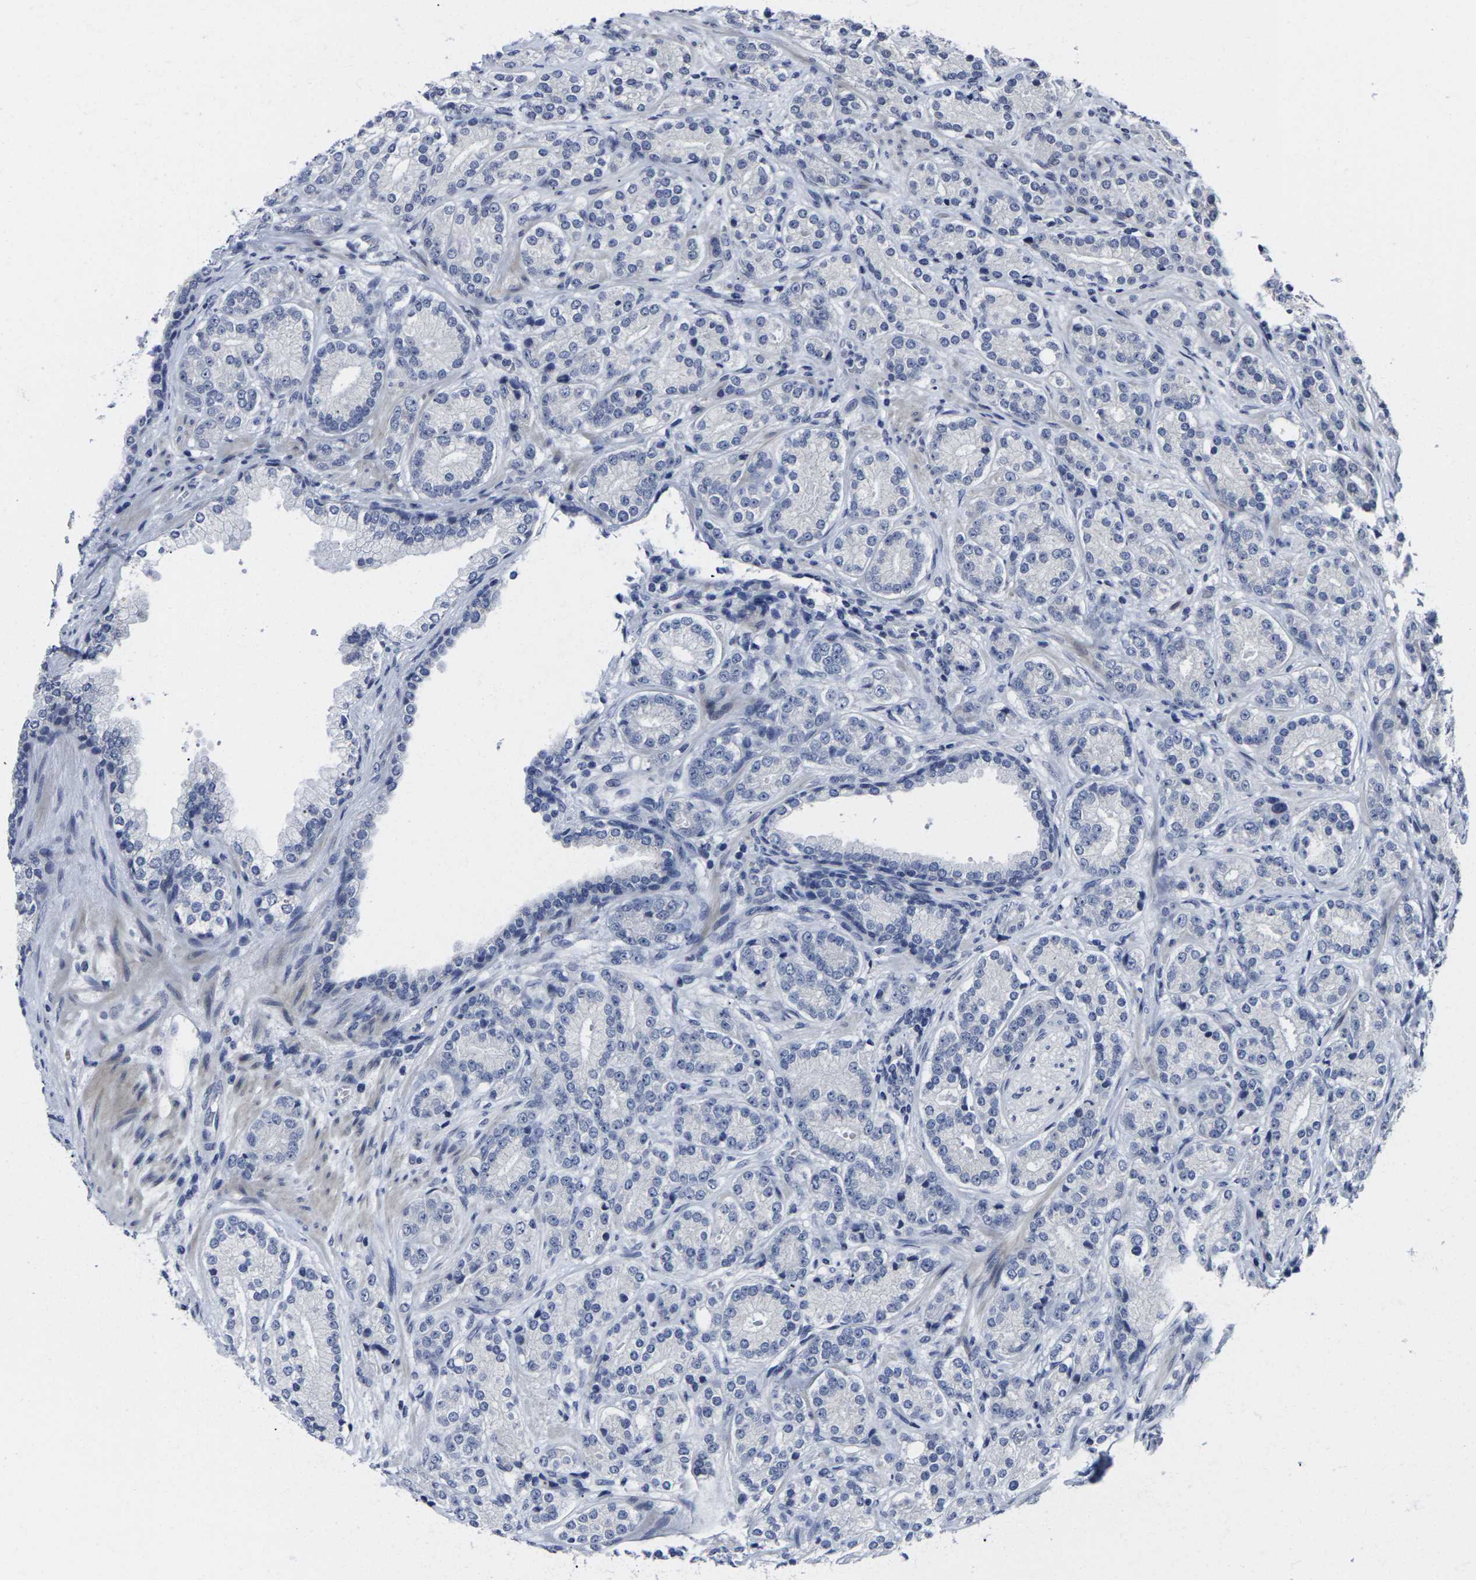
{"staining": {"intensity": "negative", "quantity": "none", "location": "none"}, "tissue": "prostate cancer", "cell_type": "Tumor cells", "image_type": "cancer", "snomed": [{"axis": "morphology", "description": "Adenocarcinoma, High grade"}, {"axis": "topography", "description": "Prostate"}], "caption": "Immunohistochemical staining of prostate adenocarcinoma (high-grade) demonstrates no significant staining in tumor cells.", "gene": "MSANTD4", "patient": {"sex": "male", "age": 61}}